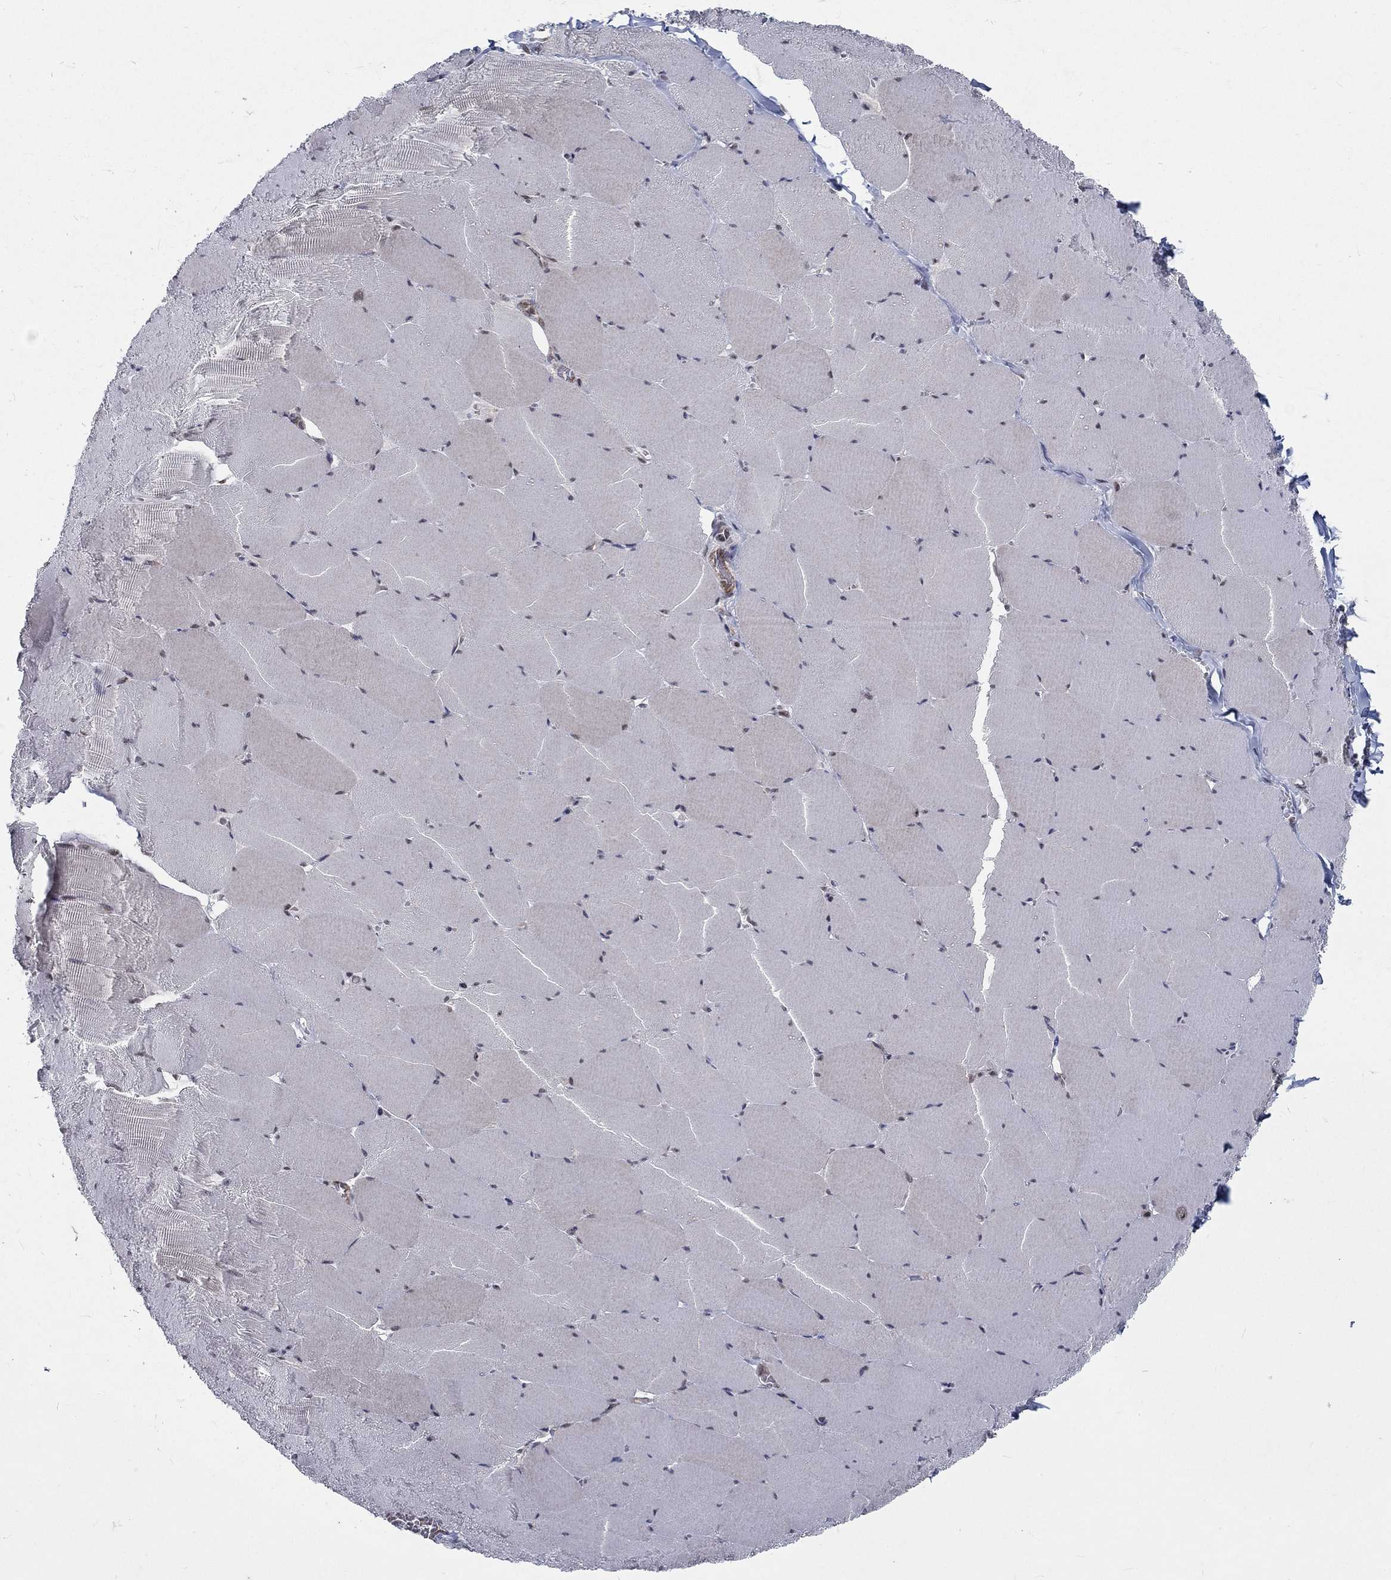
{"staining": {"intensity": "negative", "quantity": "none", "location": "none"}, "tissue": "skeletal muscle", "cell_type": "Myocytes", "image_type": "normal", "snomed": [{"axis": "morphology", "description": "Normal tissue, NOS"}, {"axis": "morphology", "description": "Malignant melanoma, Metastatic site"}, {"axis": "topography", "description": "Skeletal muscle"}], "caption": "This is a image of immunohistochemistry (IHC) staining of normal skeletal muscle, which shows no expression in myocytes. (DAB (3,3'-diaminobenzidine) immunohistochemistry (IHC), high magnification).", "gene": "ZBED1", "patient": {"sex": "male", "age": 50}}